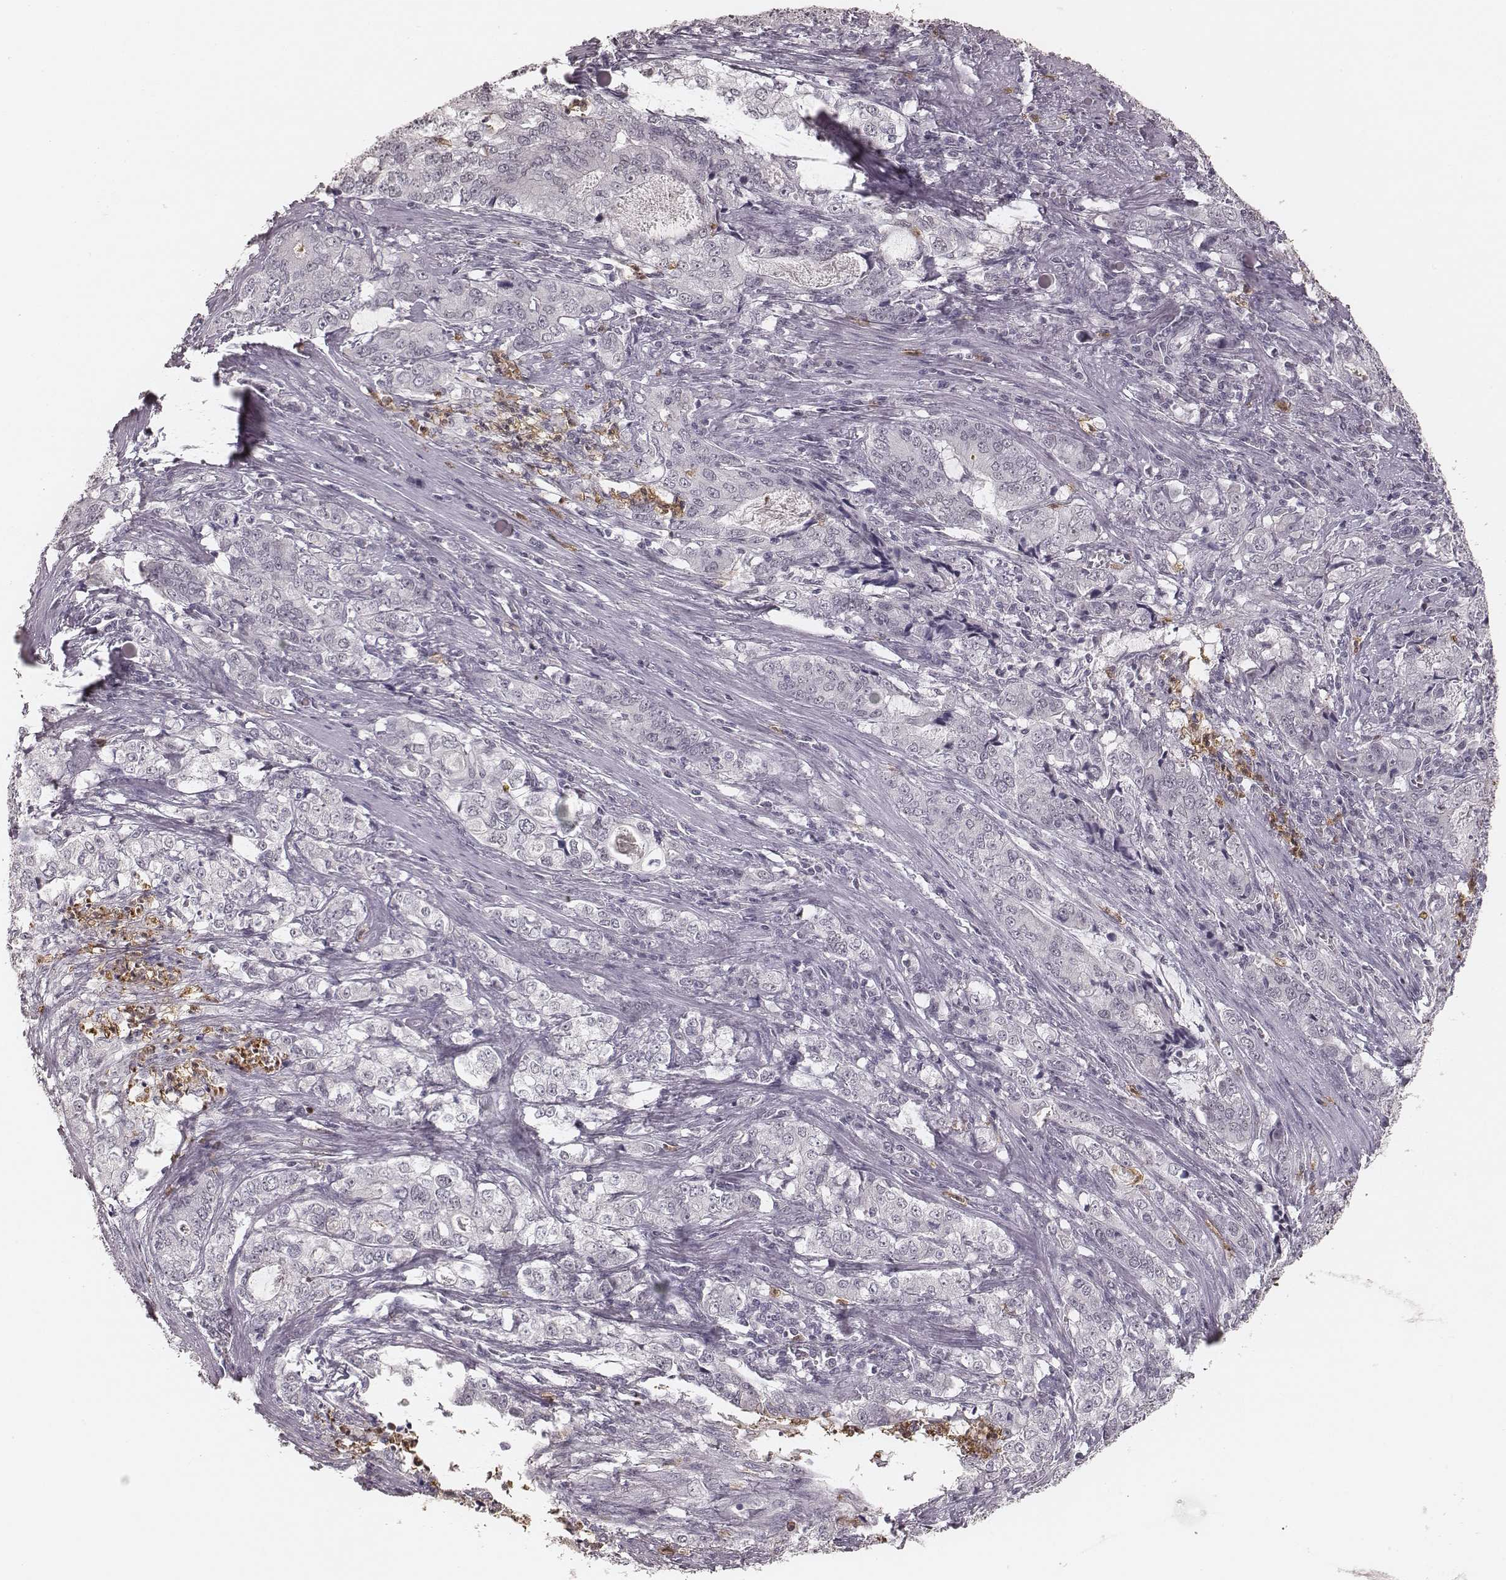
{"staining": {"intensity": "negative", "quantity": "none", "location": "none"}, "tissue": "stomach cancer", "cell_type": "Tumor cells", "image_type": "cancer", "snomed": [{"axis": "morphology", "description": "Adenocarcinoma, NOS"}, {"axis": "topography", "description": "Stomach, lower"}], "caption": "Immunohistochemical staining of stomach cancer shows no significant expression in tumor cells. (Stains: DAB immunohistochemistry (IHC) with hematoxylin counter stain, Microscopy: brightfield microscopy at high magnification).", "gene": "KITLG", "patient": {"sex": "female", "age": 72}}